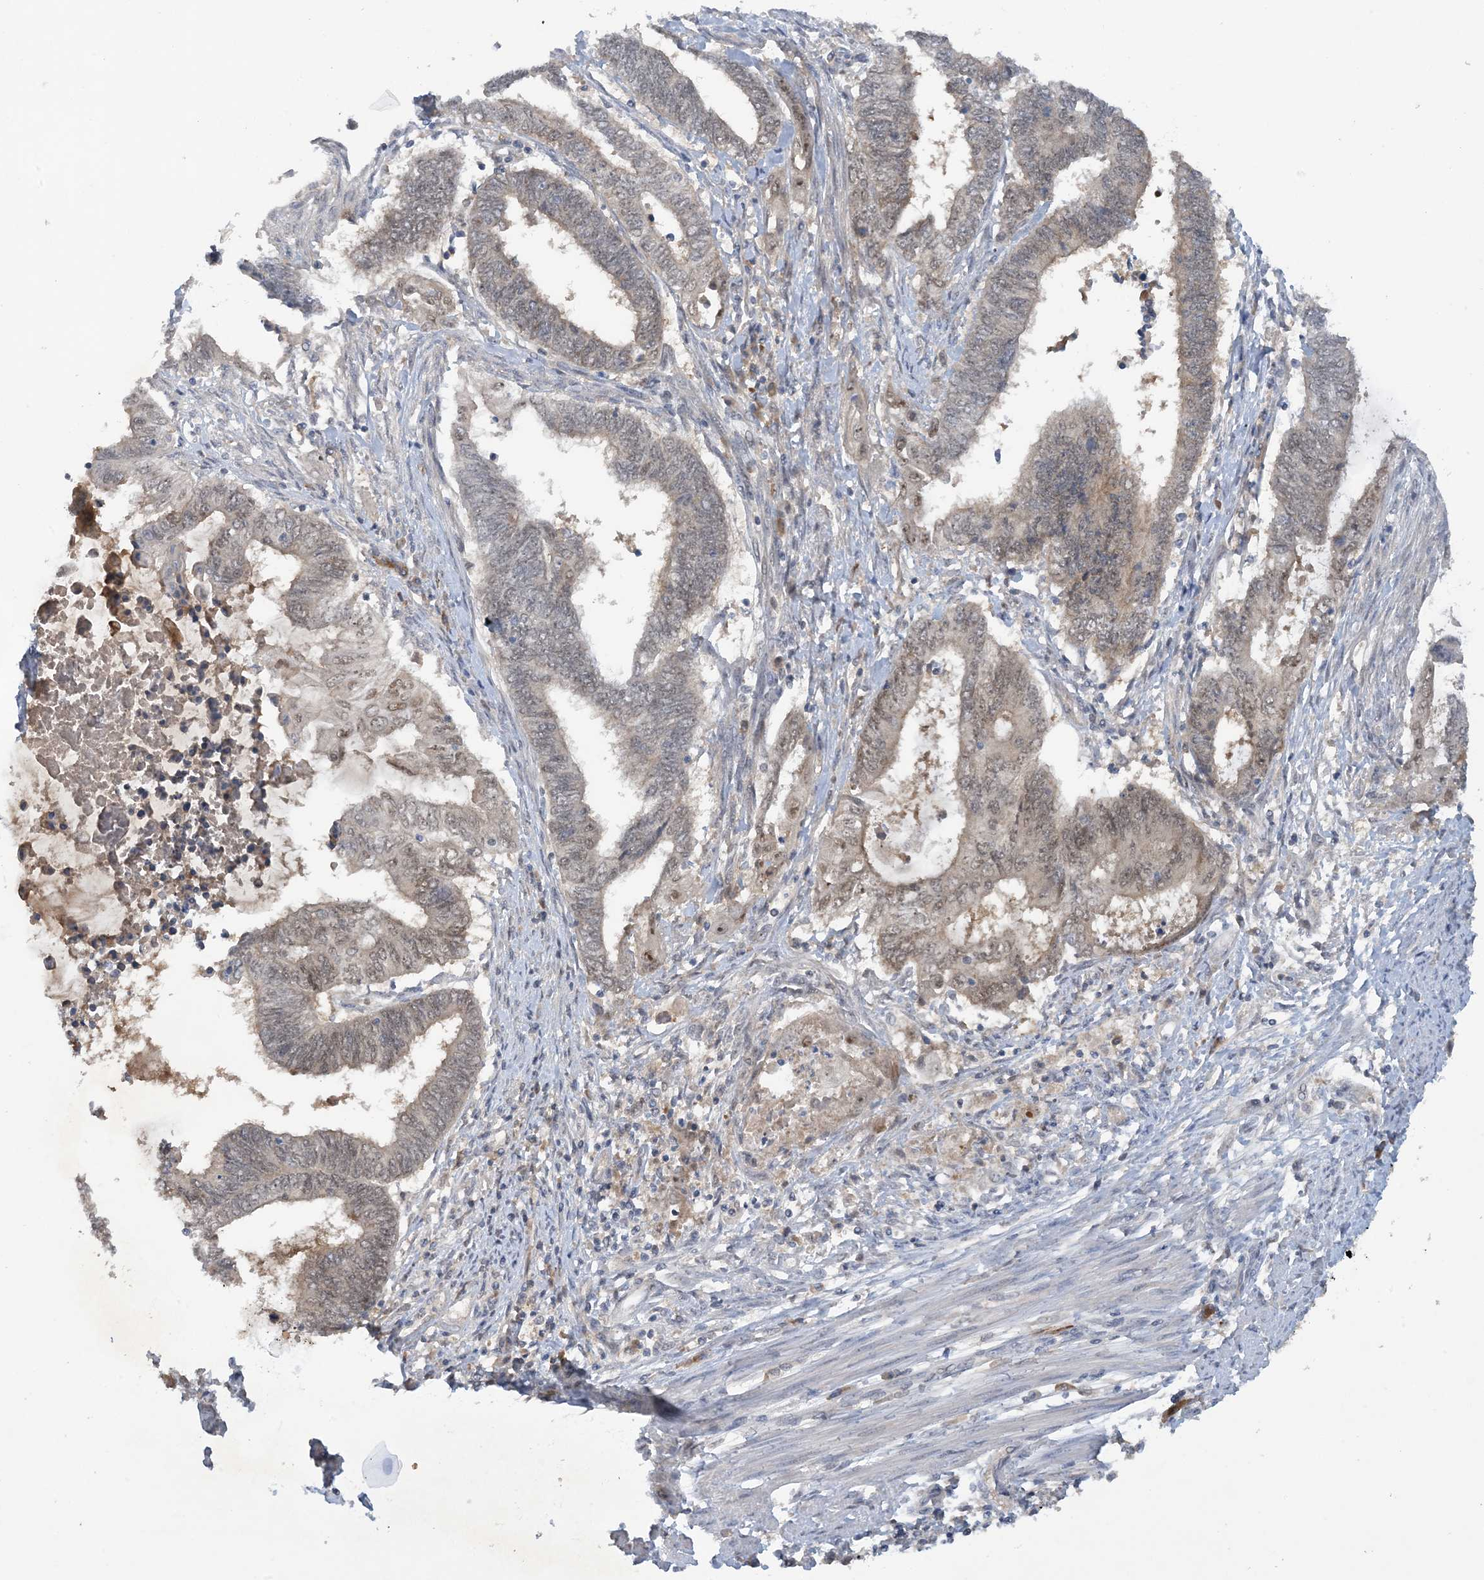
{"staining": {"intensity": "weak", "quantity": "25%-75%", "location": "cytoplasmic/membranous,nuclear"}, "tissue": "endometrial cancer", "cell_type": "Tumor cells", "image_type": "cancer", "snomed": [{"axis": "morphology", "description": "Adenocarcinoma, NOS"}, {"axis": "topography", "description": "Uterus"}, {"axis": "topography", "description": "Endometrium"}], "caption": "Immunohistochemical staining of adenocarcinoma (endometrial) reveals low levels of weak cytoplasmic/membranous and nuclear protein expression in approximately 25%-75% of tumor cells.", "gene": "UBE2E1", "patient": {"sex": "female", "age": 70}}